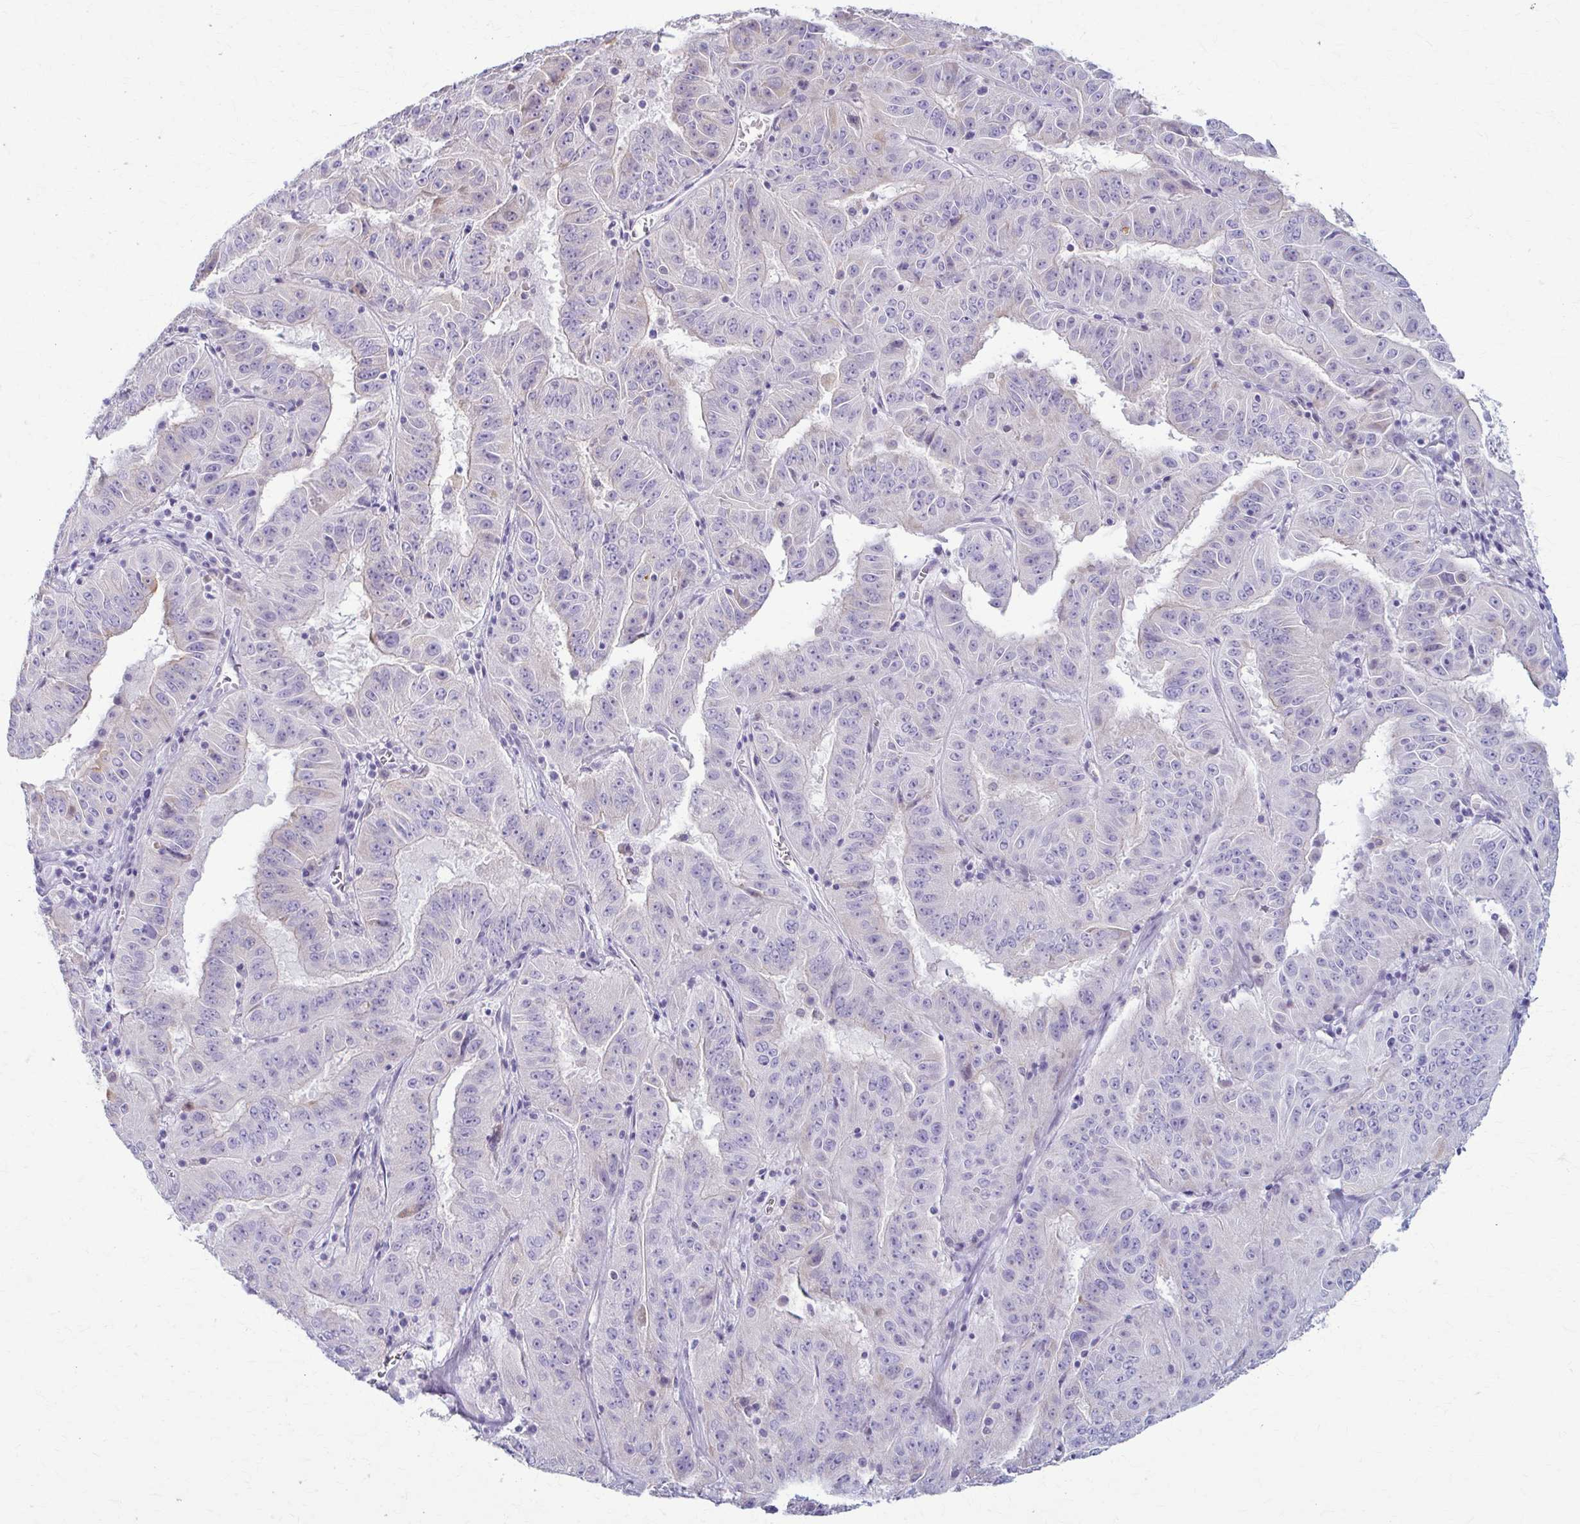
{"staining": {"intensity": "negative", "quantity": "none", "location": "none"}, "tissue": "pancreatic cancer", "cell_type": "Tumor cells", "image_type": "cancer", "snomed": [{"axis": "morphology", "description": "Adenocarcinoma, NOS"}, {"axis": "topography", "description": "Pancreas"}], "caption": "Image shows no protein positivity in tumor cells of adenocarcinoma (pancreatic) tissue.", "gene": "LDLRAP1", "patient": {"sex": "male", "age": 63}}